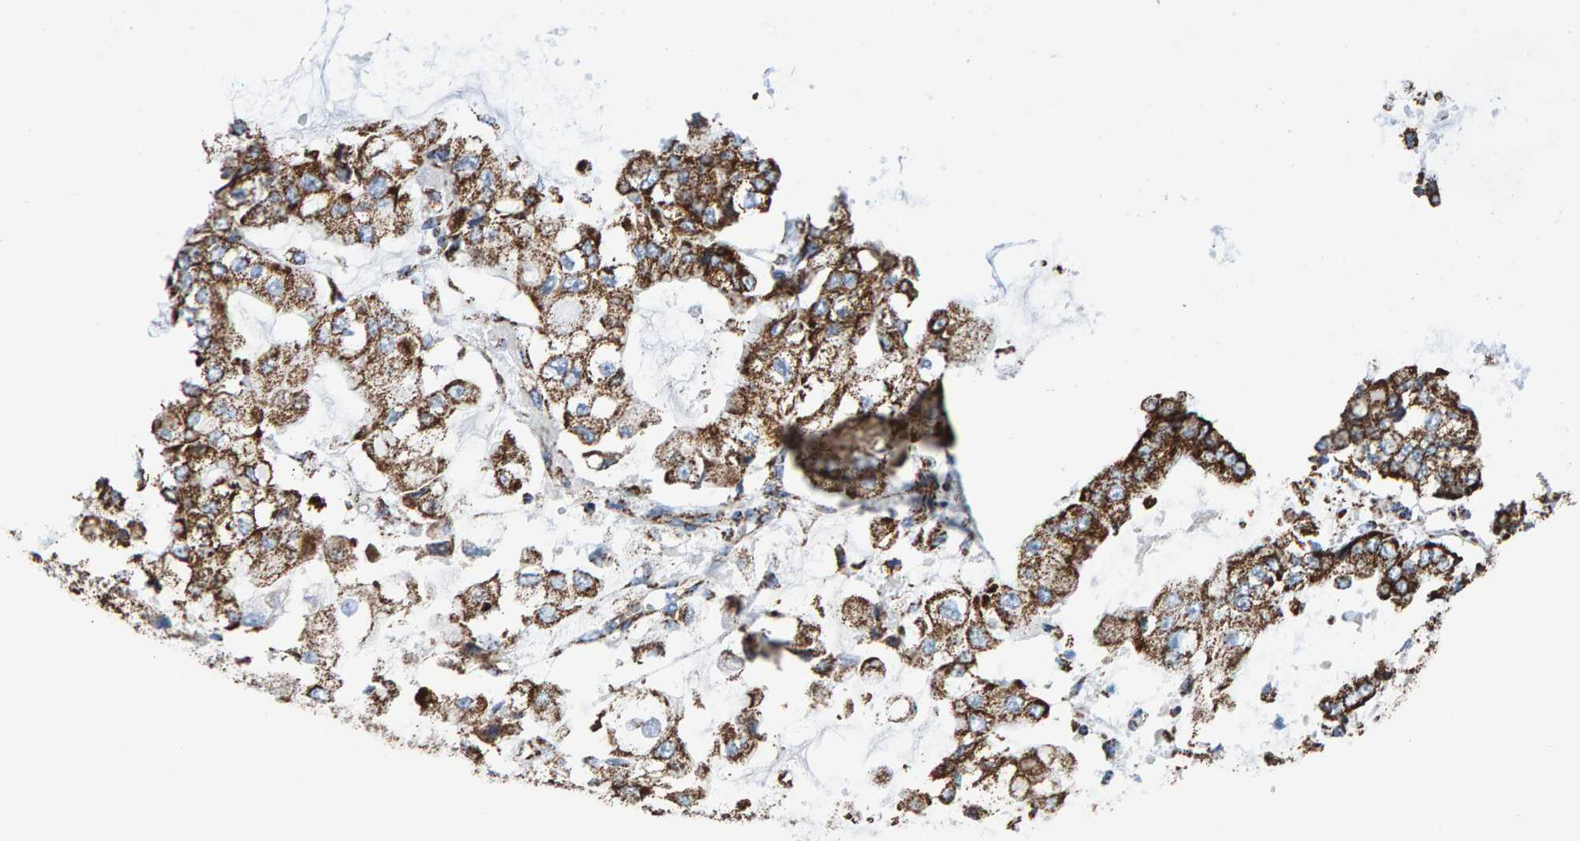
{"staining": {"intensity": "strong", "quantity": ">75%", "location": "cytoplasmic/membranous"}, "tissue": "stomach cancer", "cell_type": "Tumor cells", "image_type": "cancer", "snomed": [{"axis": "morphology", "description": "Adenocarcinoma, NOS"}, {"axis": "topography", "description": "Stomach"}], "caption": "This is a photomicrograph of IHC staining of adenocarcinoma (stomach), which shows strong positivity in the cytoplasmic/membranous of tumor cells.", "gene": "ENSG00000262660", "patient": {"sex": "male", "age": 76}}